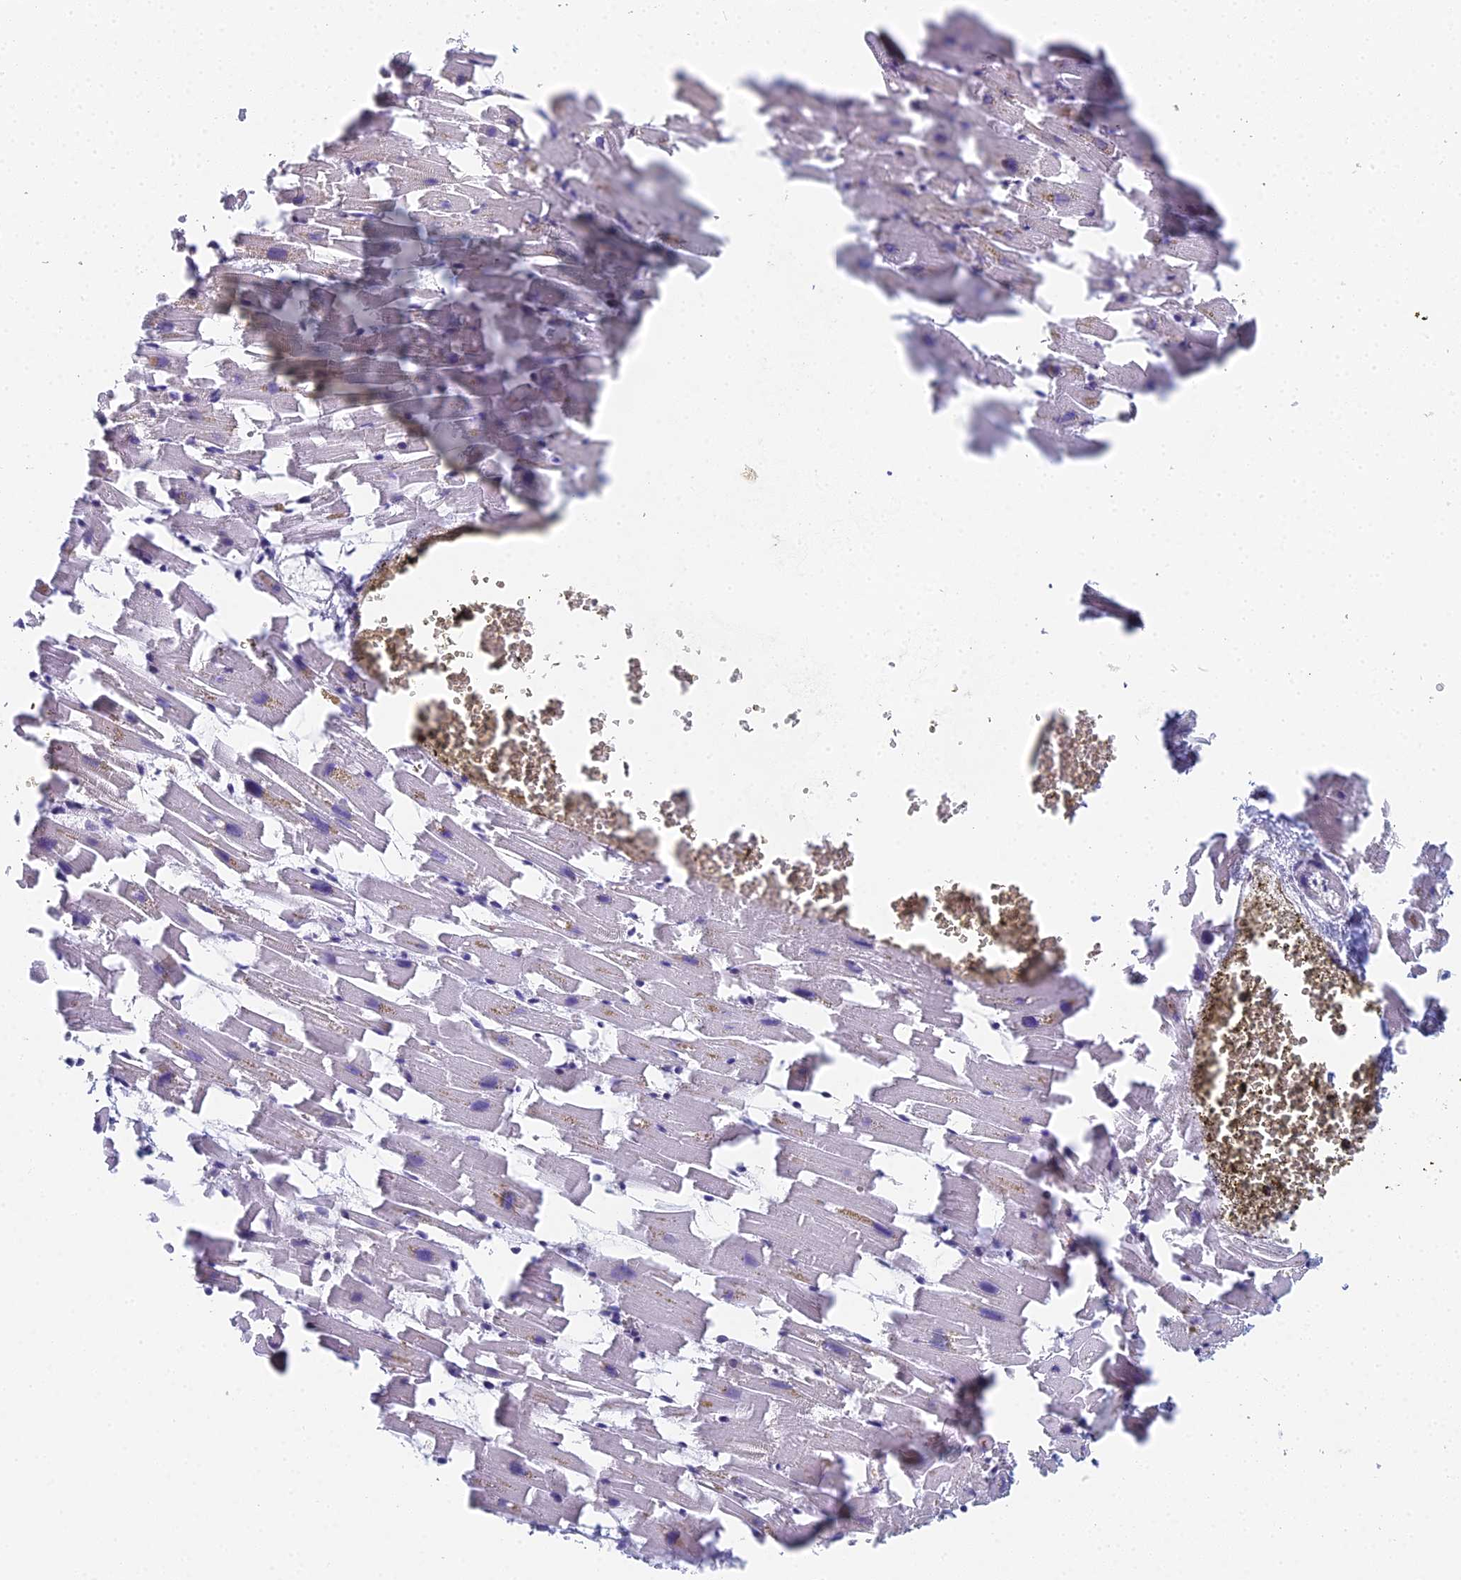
{"staining": {"intensity": "negative", "quantity": "none", "location": "none"}, "tissue": "heart muscle", "cell_type": "Cardiomyocytes", "image_type": "normal", "snomed": [{"axis": "morphology", "description": "Normal tissue, NOS"}, {"axis": "topography", "description": "Heart"}], "caption": "An image of human heart muscle is negative for staining in cardiomyocytes. Nuclei are stained in blue.", "gene": "PRR22", "patient": {"sex": "female", "age": 64}}